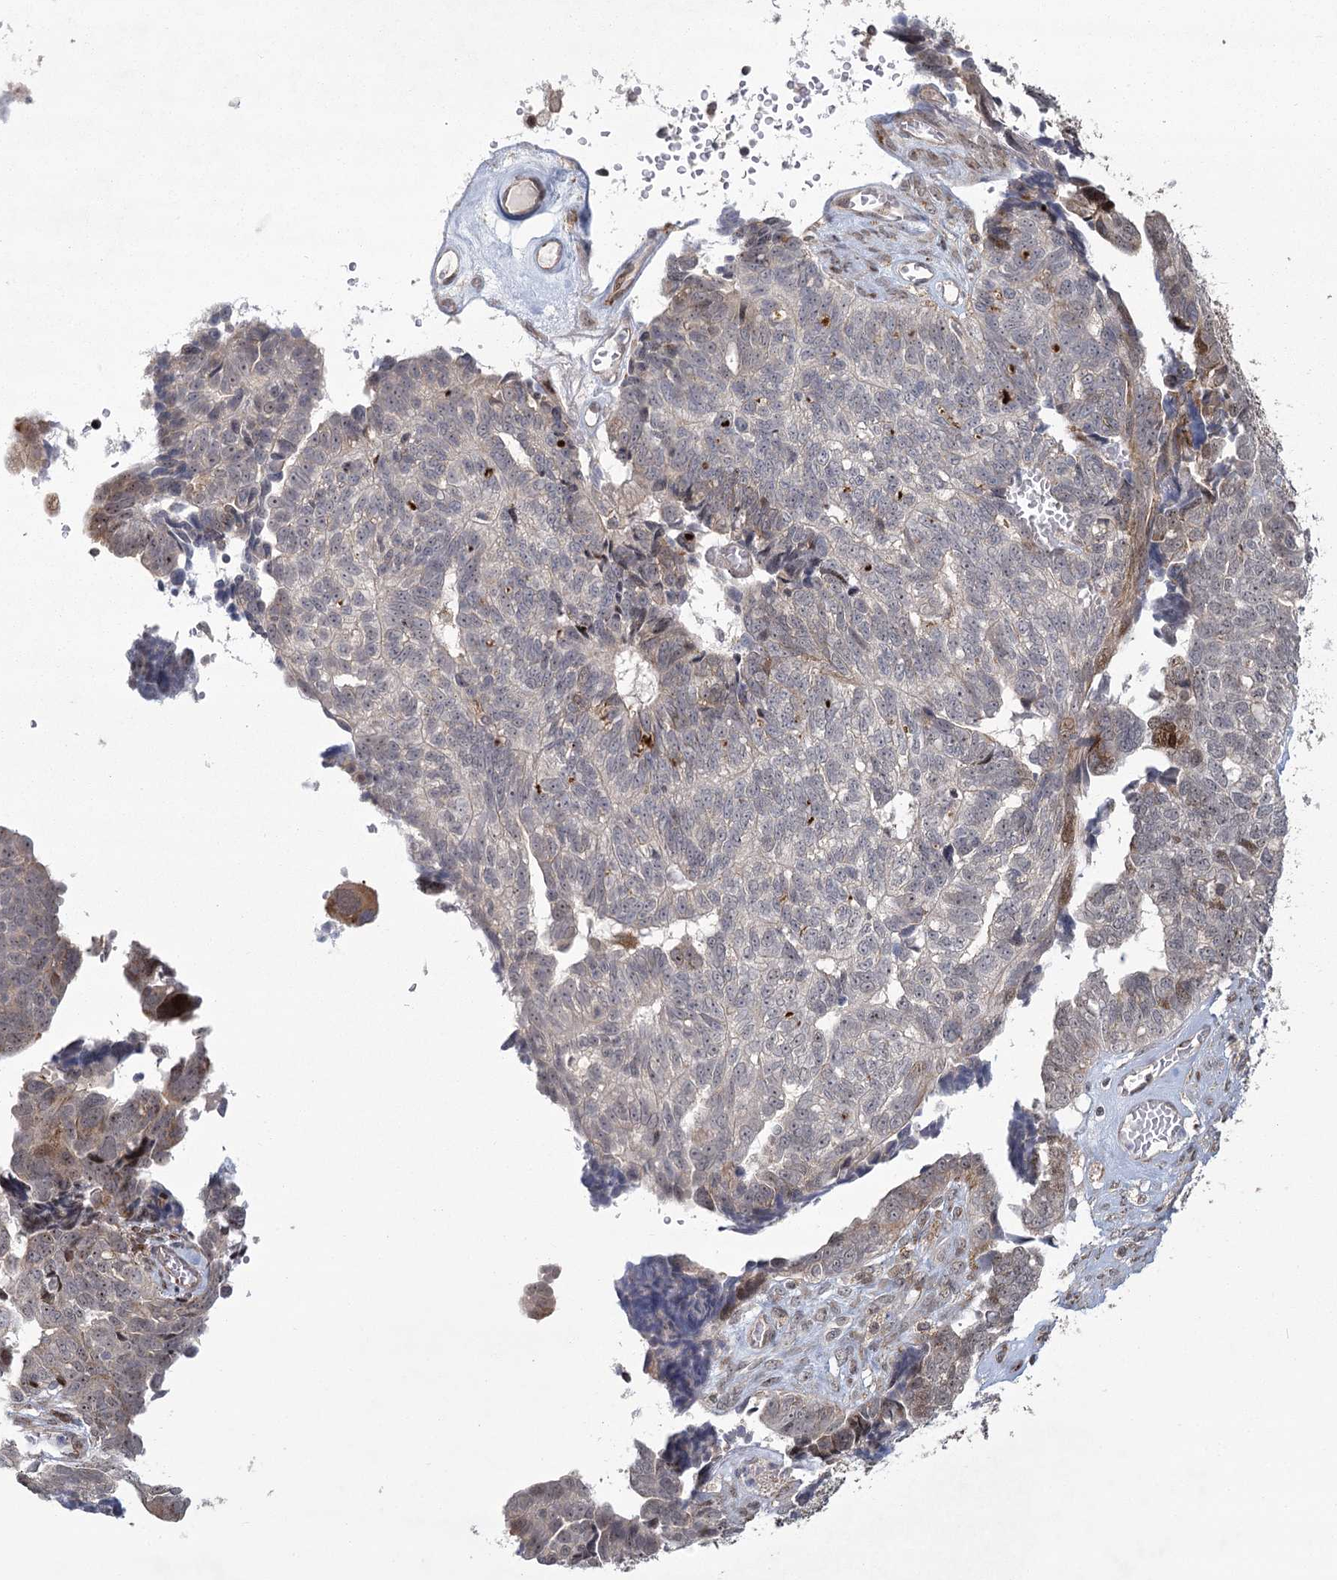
{"staining": {"intensity": "weak", "quantity": "25%-75%", "location": "cytoplasmic/membranous,nuclear"}, "tissue": "ovarian cancer", "cell_type": "Tumor cells", "image_type": "cancer", "snomed": [{"axis": "morphology", "description": "Cystadenocarcinoma, serous, NOS"}, {"axis": "topography", "description": "Ovary"}], "caption": "This is a histology image of immunohistochemistry (IHC) staining of serous cystadenocarcinoma (ovarian), which shows weak expression in the cytoplasmic/membranous and nuclear of tumor cells.", "gene": "PARM1", "patient": {"sex": "female", "age": 79}}